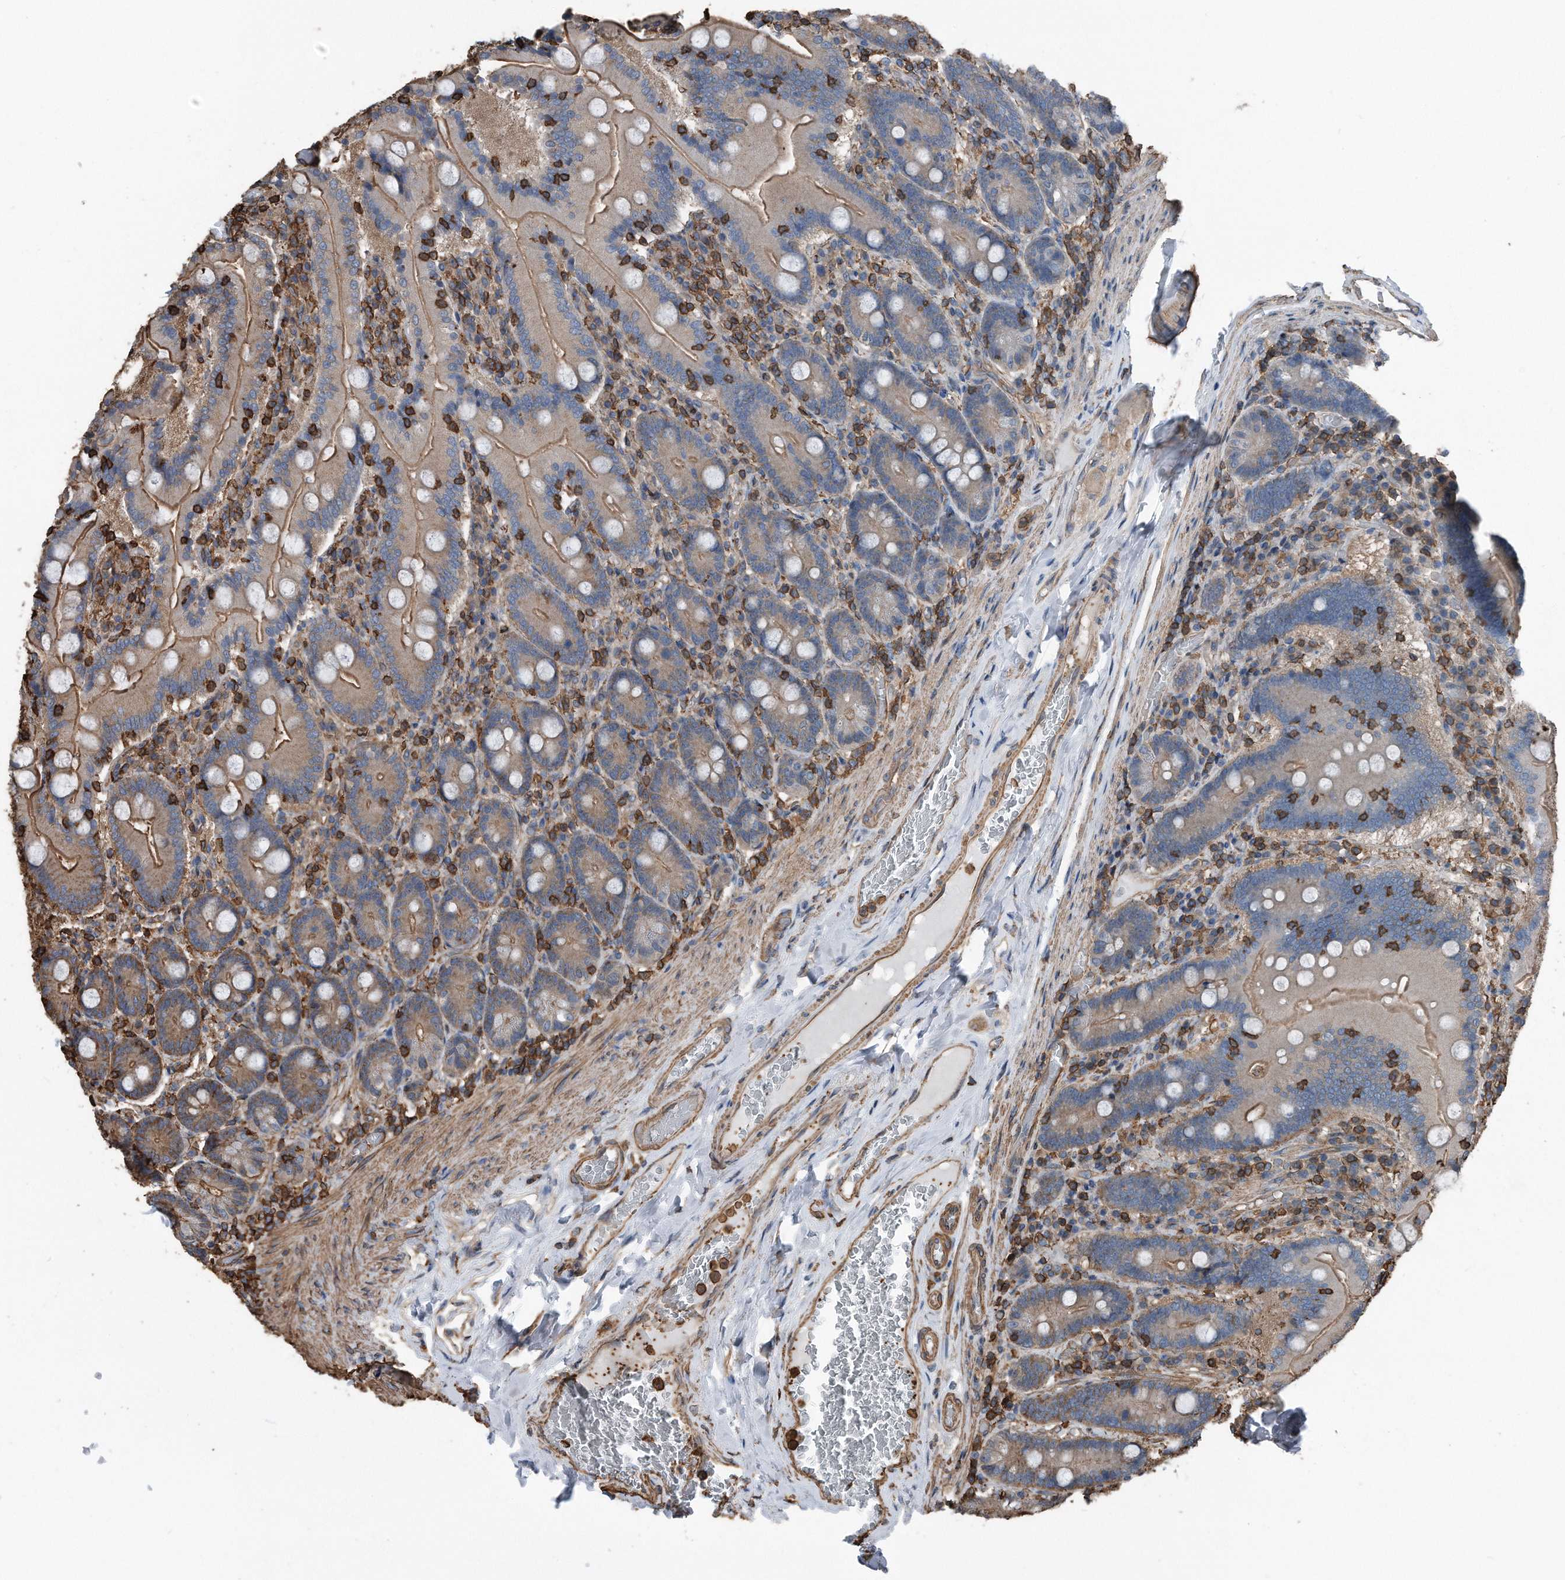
{"staining": {"intensity": "moderate", "quantity": "<25%", "location": "cytoplasmic/membranous"}, "tissue": "duodenum", "cell_type": "Glandular cells", "image_type": "normal", "snomed": [{"axis": "morphology", "description": "Normal tissue, NOS"}, {"axis": "topography", "description": "Duodenum"}], "caption": "Immunohistochemistry (IHC) image of unremarkable duodenum: human duodenum stained using immunohistochemistry (IHC) exhibits low levels of moderate protein expression localized specifically in the cytoplasmic/membranous of glandular cells, appearing as a cytoplasmic/membranous brown color.", "gene": "RSPO3", "patient": {"sex": "female", "age": 62}}